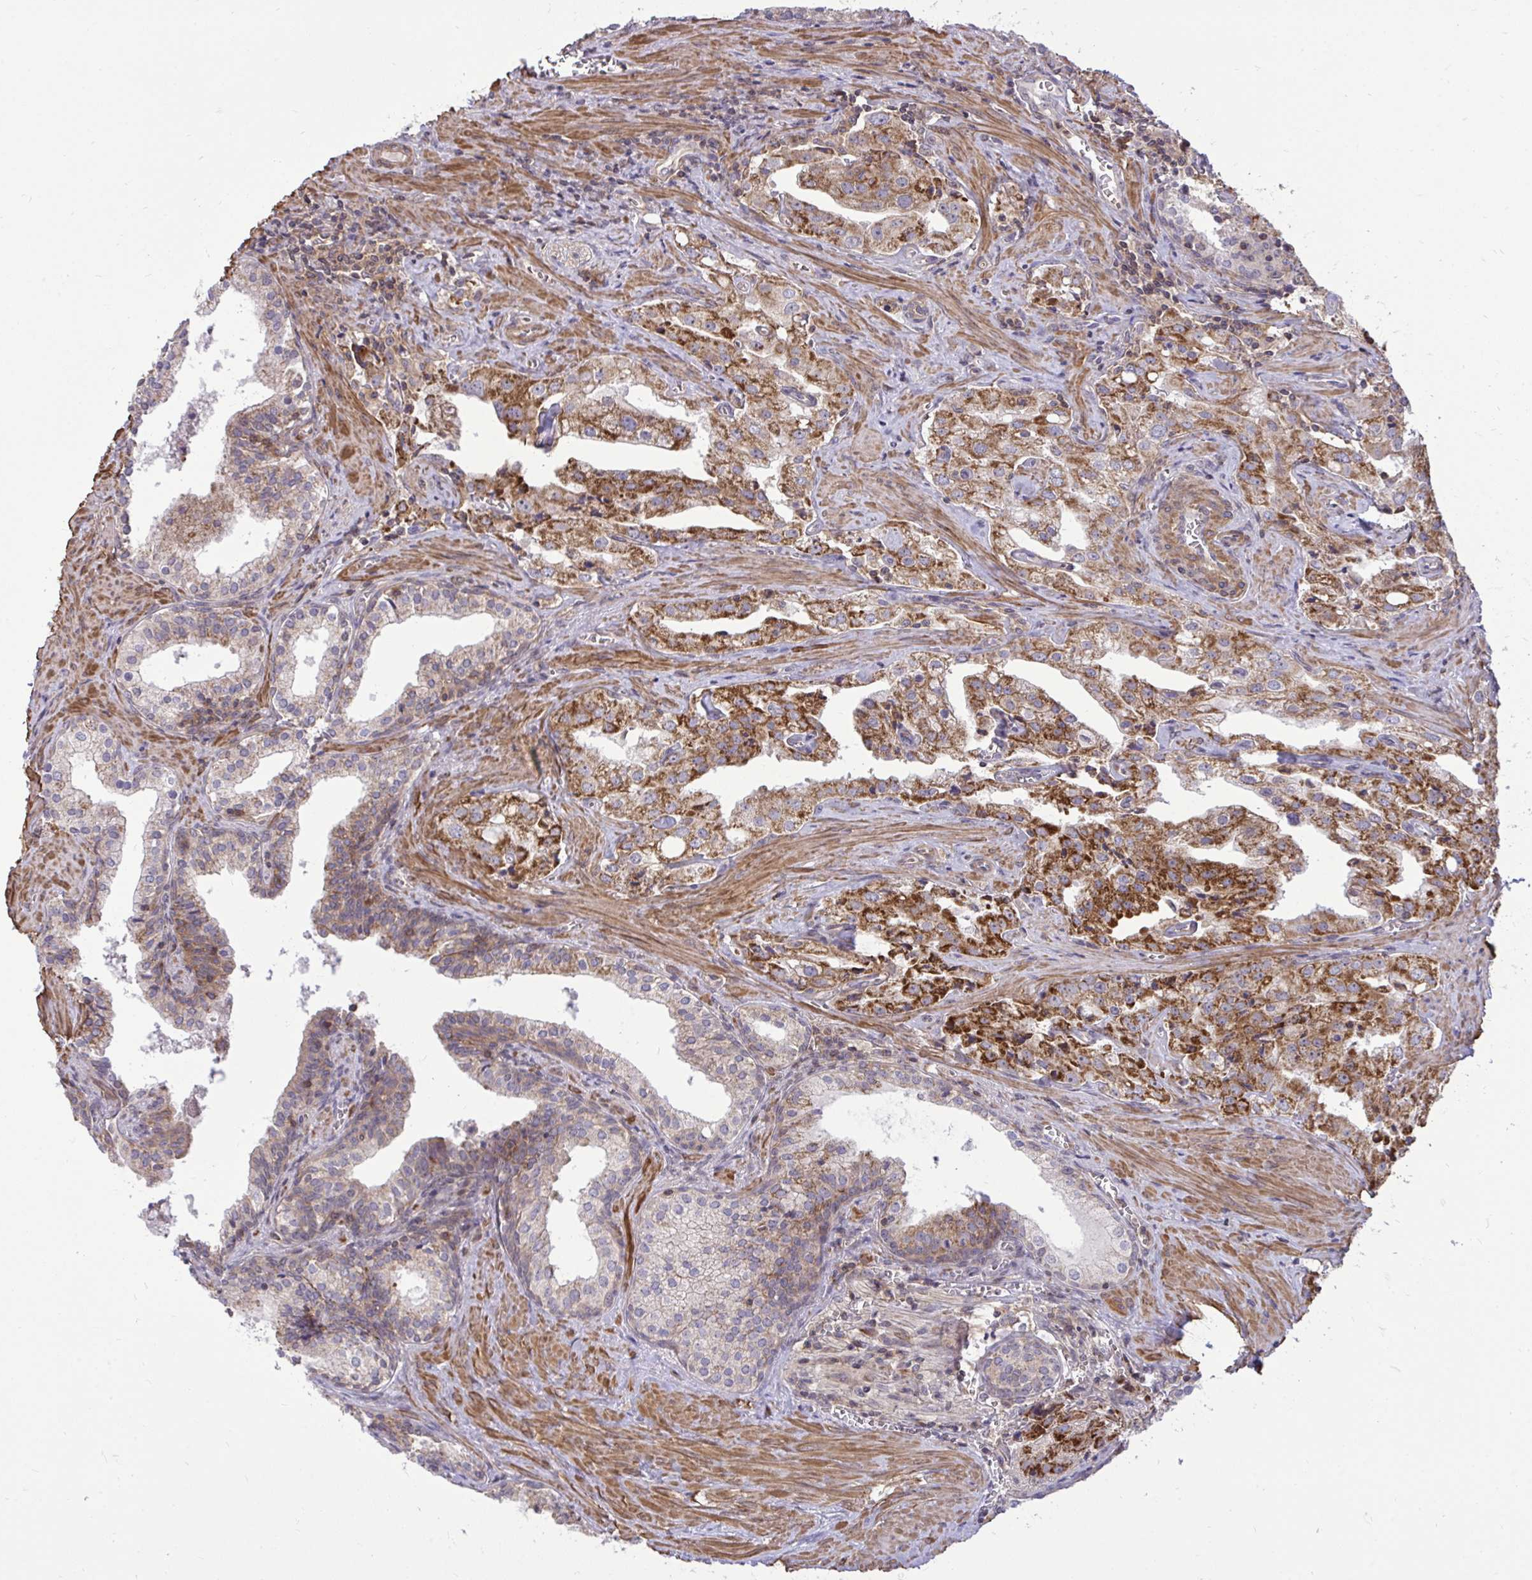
{"staining": {"intensity": "strong", "quantity": ">75%", "location": "cytoplasmic/membranous"}, "tissue": "prostate cancer", "cell_type": "Tumor cells", "image_type": "cancer", "snomed": [{"axis": "morphology", "description": "Adenocarcinoma, High grade"}, {"axis": "topography", "description": "Prostate"}], "caption": "Protein expression by immunohistochemistry reveals strong cytoplasmic/membranous expression in approximately >75% of tumor cells in prostate cancer. The staining was performed using DAB, with brown indicating positive protein expression. Nuclei are stained blue with hematoxylin.", "gene": "SLC7A5", "patient": {"sex": "male", "age": 68}}